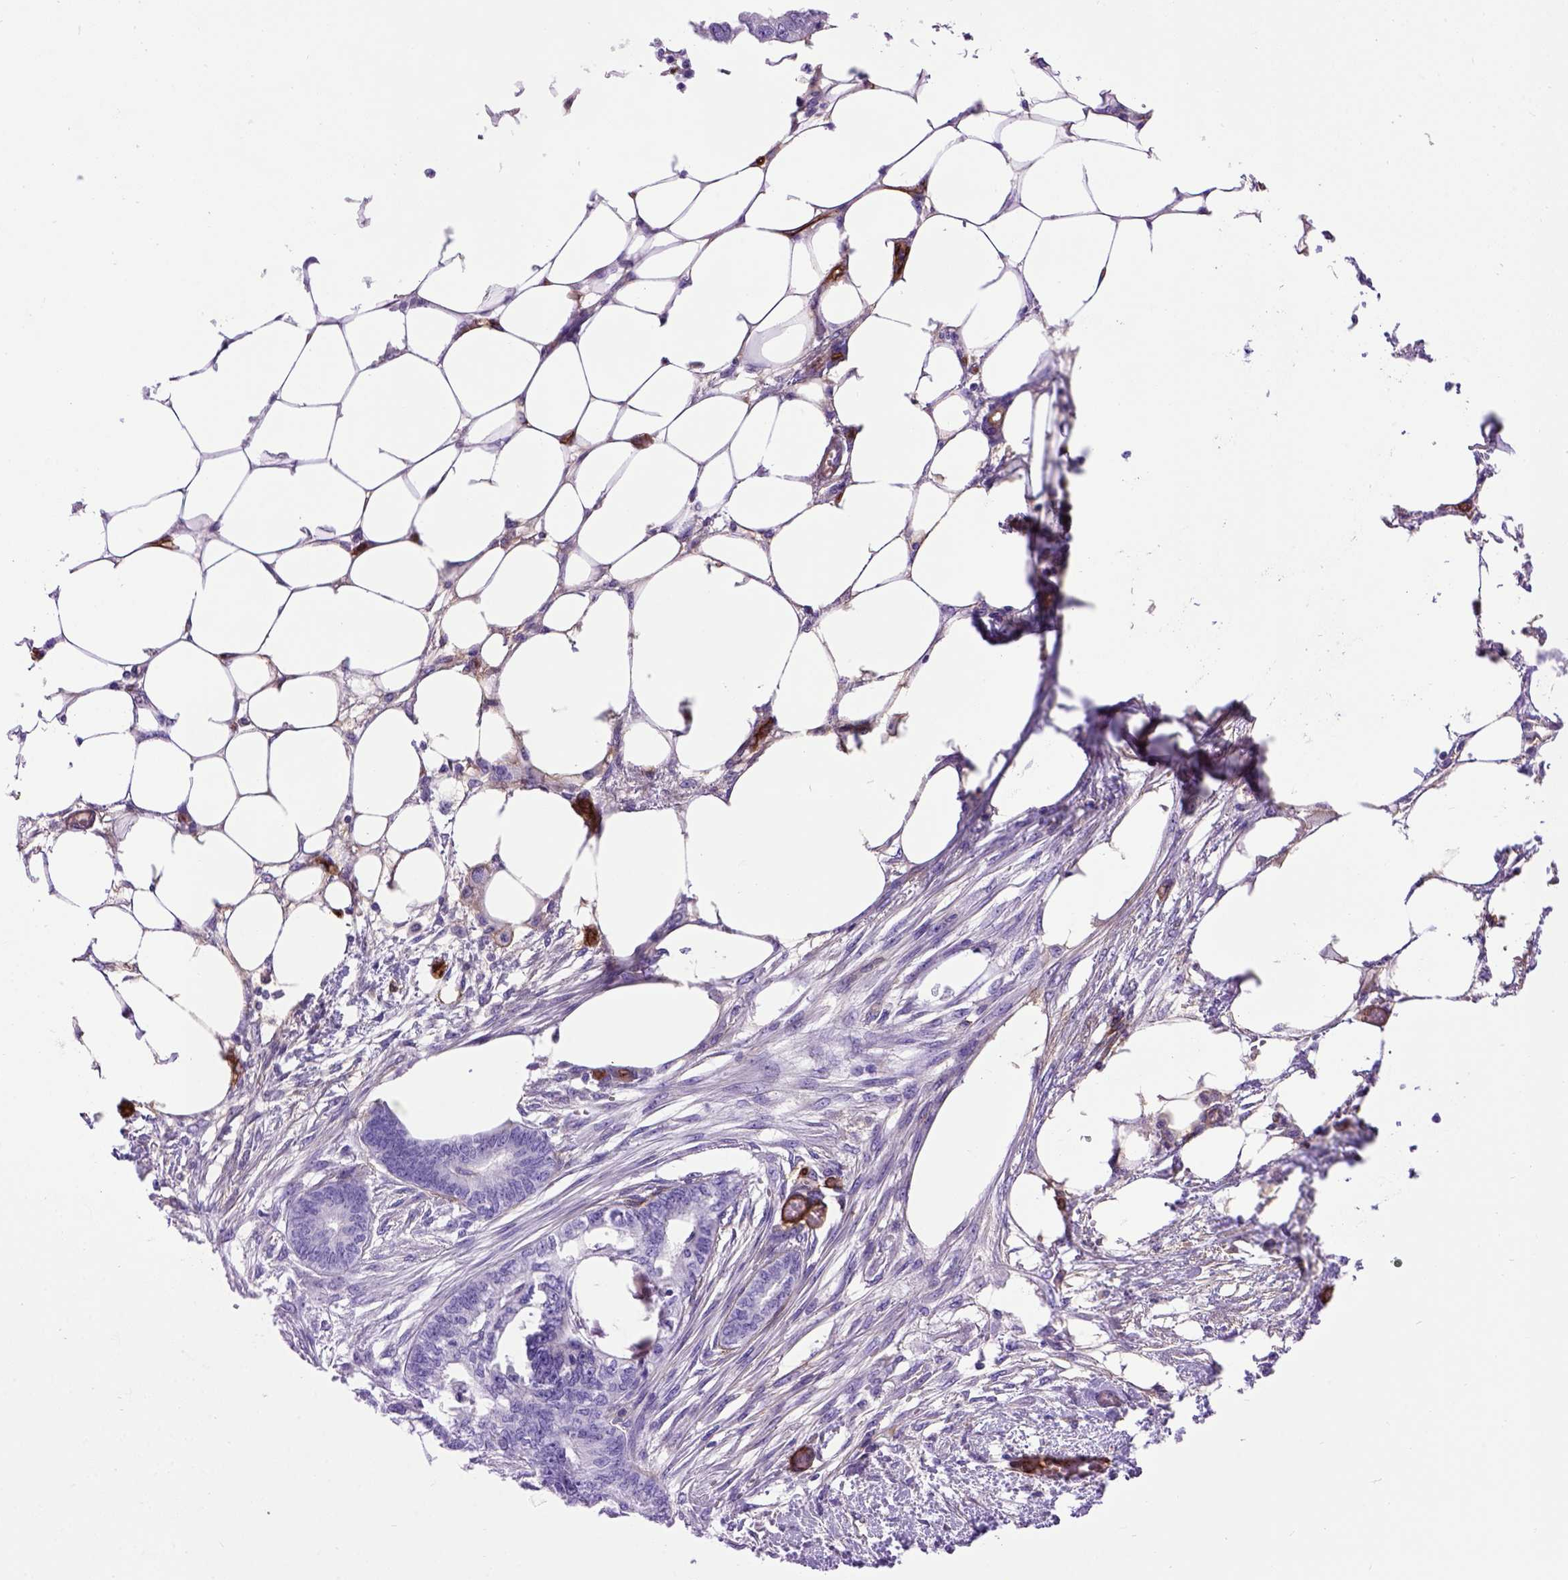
{"staining": {"intensity": "negative", "quantity": "none", "location": "none"}, "tissue": "endometrial cancer", "cell_type": "Tumor cells", "image_type": "cancer", "snomed": [{"axis": "morphology", "description": "Adenocarcinoma, NOS"}, {"axis": "morphology", "description": "Adenocarcinoma, metastatic, NOS"}, {"axis": "topography", "description": "Adipose tissue"}, {"axis": "topography", "description": "Endometrium"}], "caption": "Immunohistochemistry histopathology image of neoplastic tissue: endometrial adenocarcinoma stained with DAB demonstrates no significant protein expression in tumor cells.", "gene": "ENG", "patient": {"sex": "female", "age": 67}}